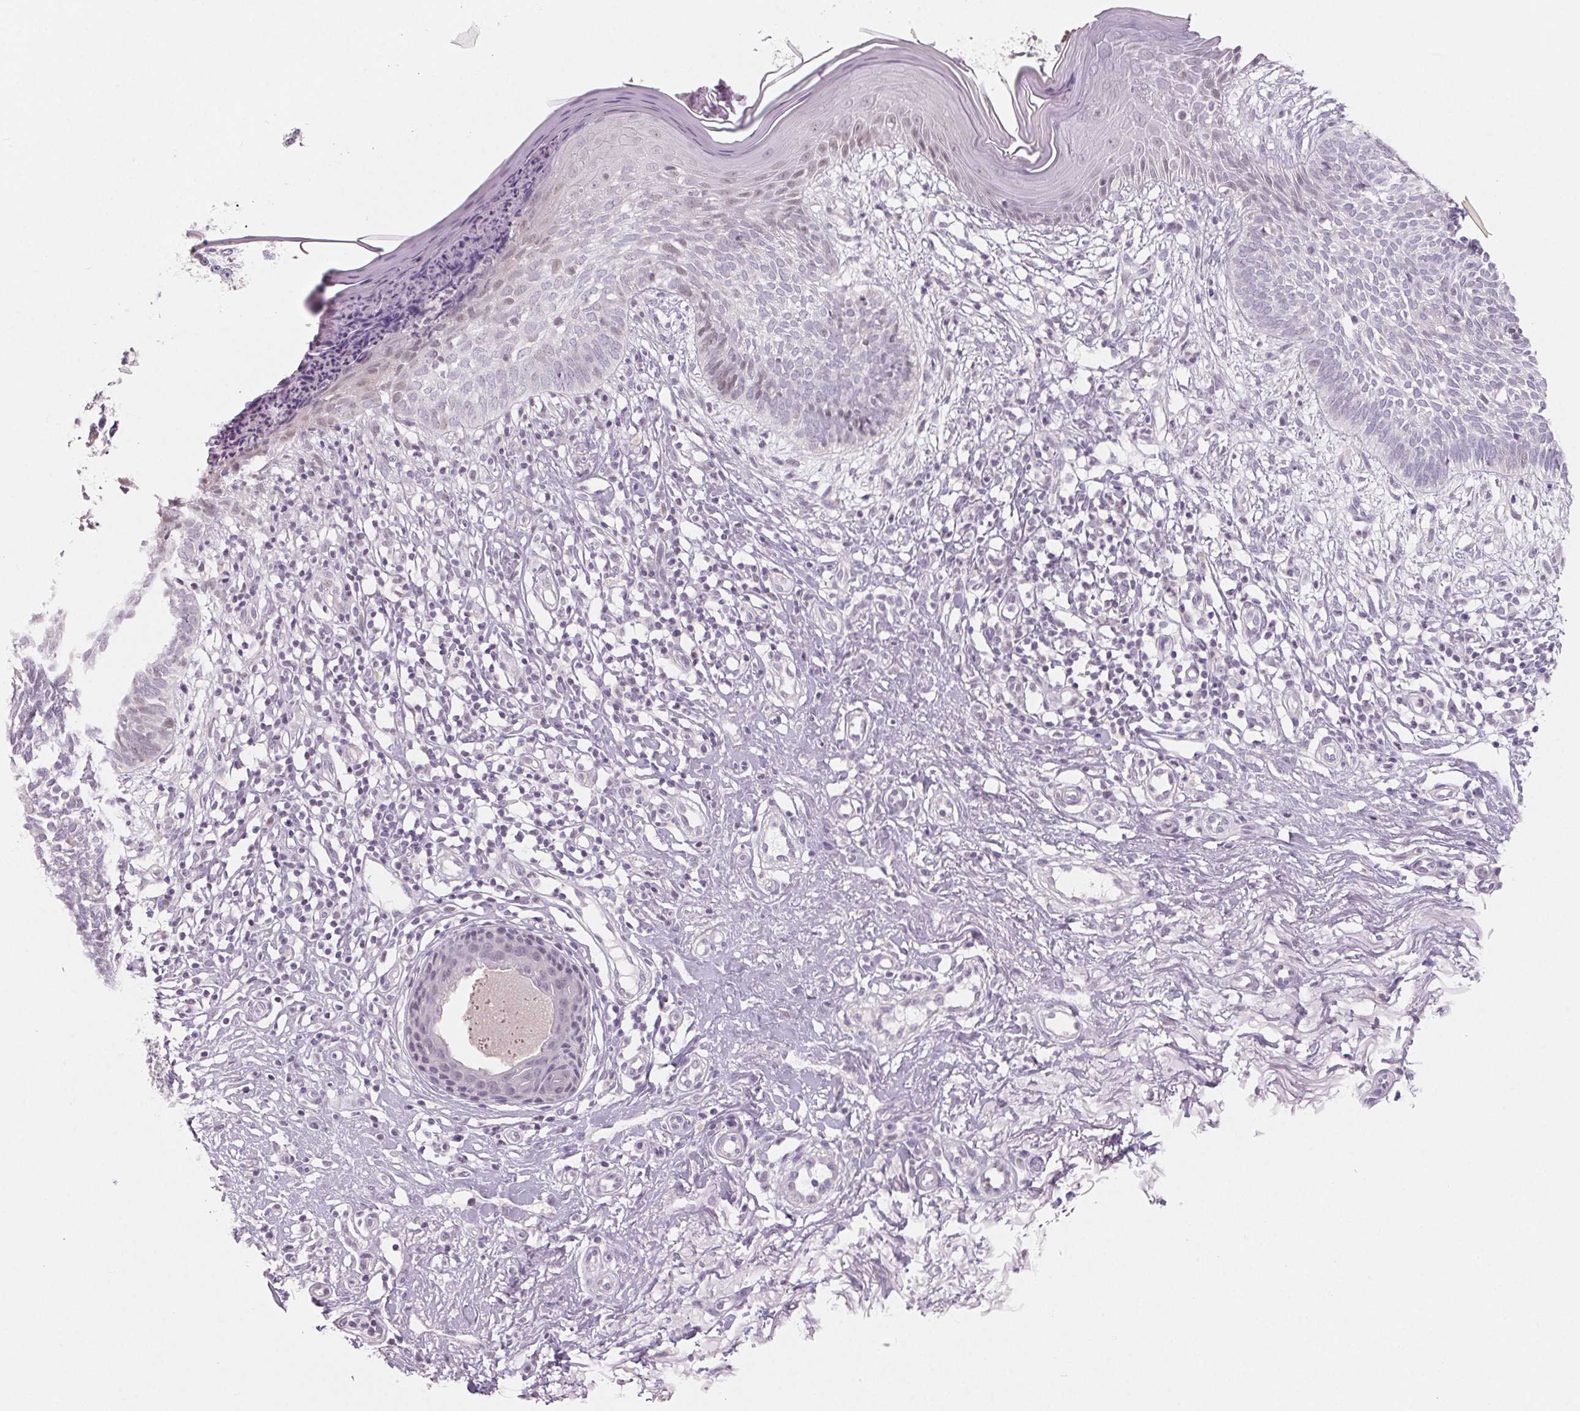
{"staining": {"intensity": "negative", "quantity": "none", "location": "none"}, "tissue": "skin cancer", "cell_type": "Tumor cells", "image_type": "cancer", "snomed": [{"axis": "morphology", "description": "Basal cell carcinoma"}, {"axis": "topography", "description": "Skin"}], "caption": "IHC of human skin cancer exhibits no positivity in tumor cells.", "gene": "SH3GL2", "patient": {"sex": "female", "age": 84}}